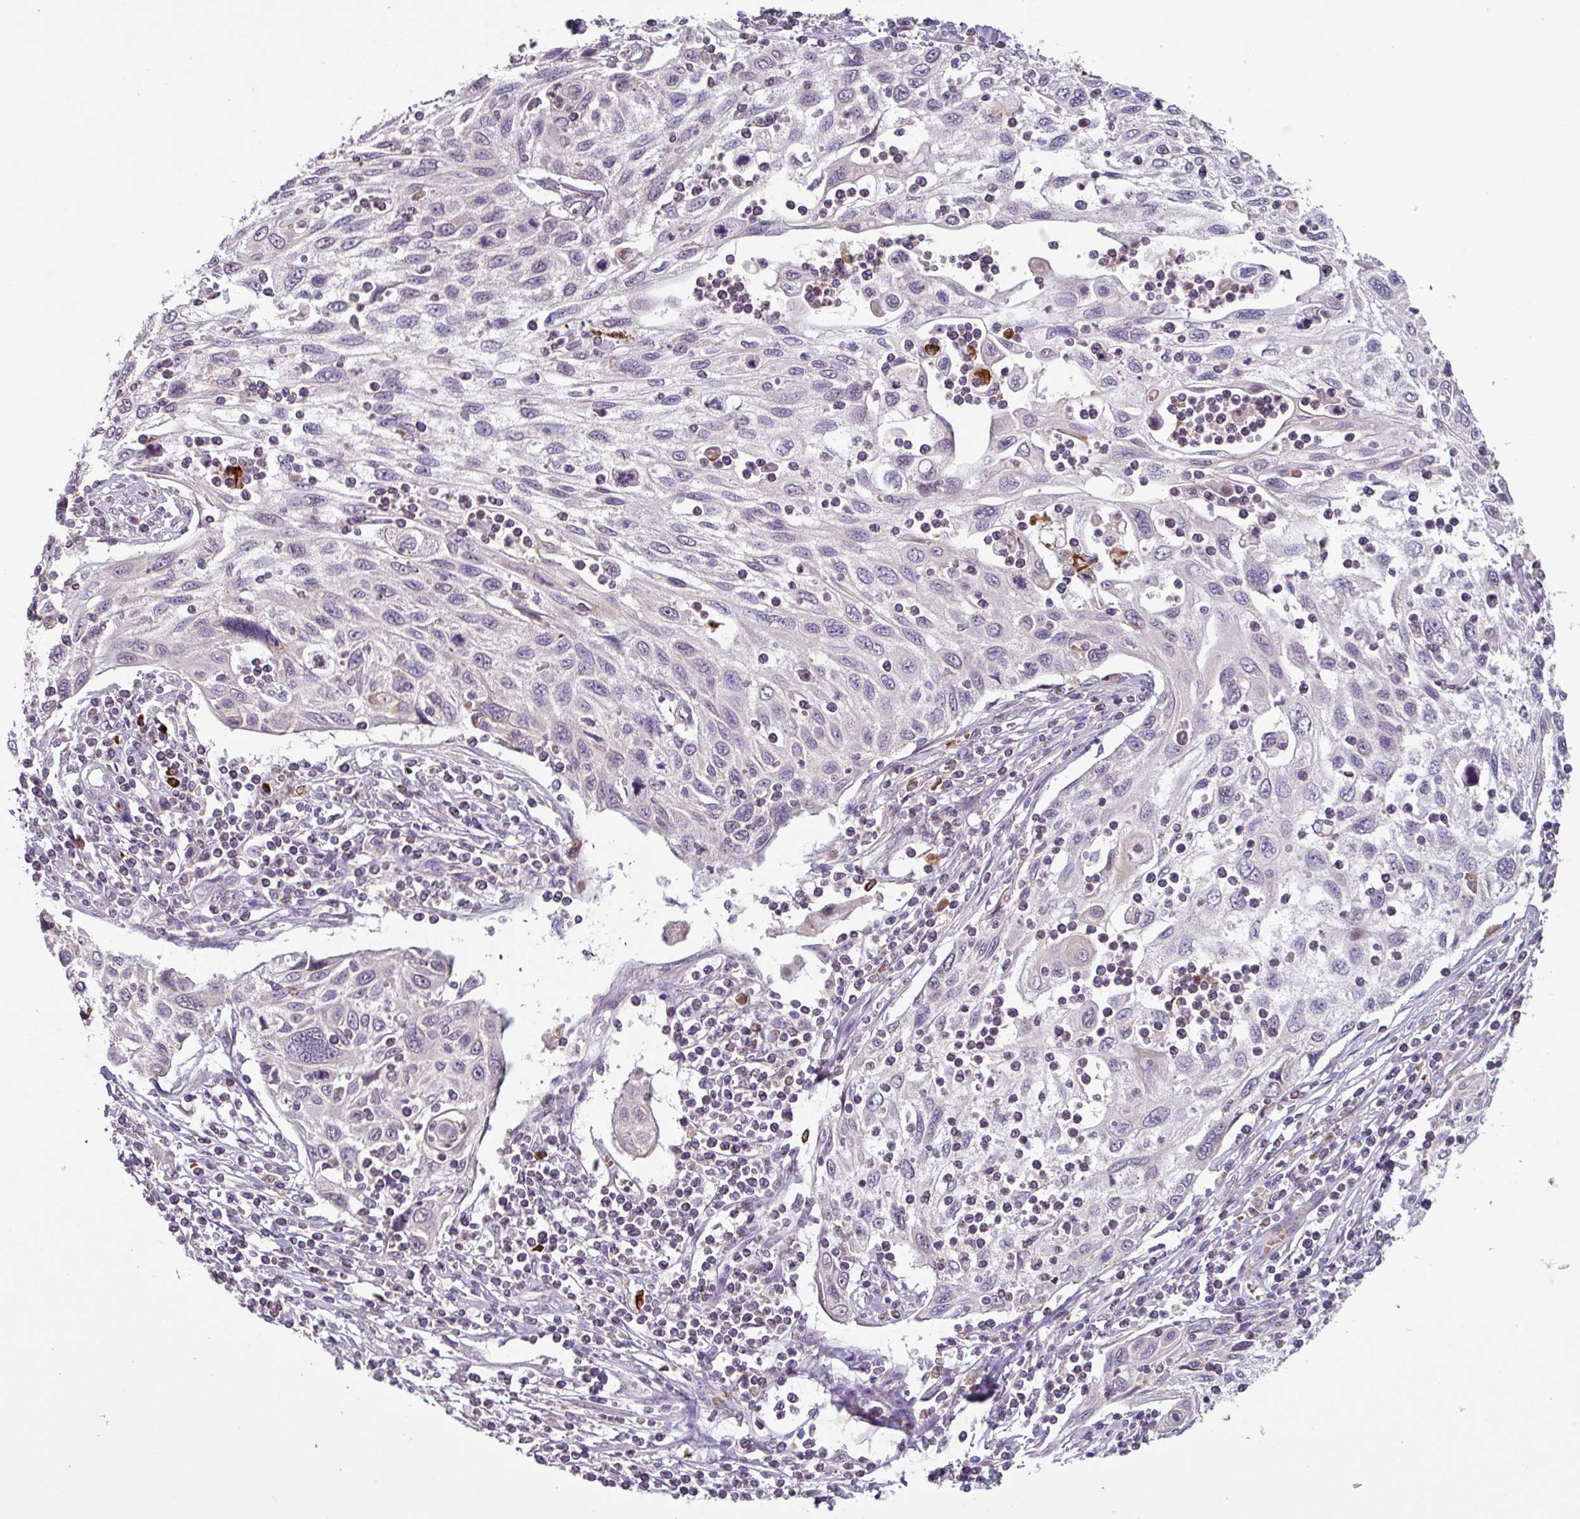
{"staining": {"intensity": "negative", "quantity": "none", "location": "none"}, "tissue": "cervical cancer", "cell_type": "Tumor cells", "image_type": "cancer", "snomed": [{"axis": "morphology", "description": "Squamous cell carcinoma, NOS"}, {"axis": "topography", "description": "Cervix"}], "caption": "This is an immunohistochemistry image of cervical squamous cell carcinoma. There is no staining in tumor cells.", "gene": "SLC5A10", "patient": {"sex": "female", "age": 70}}